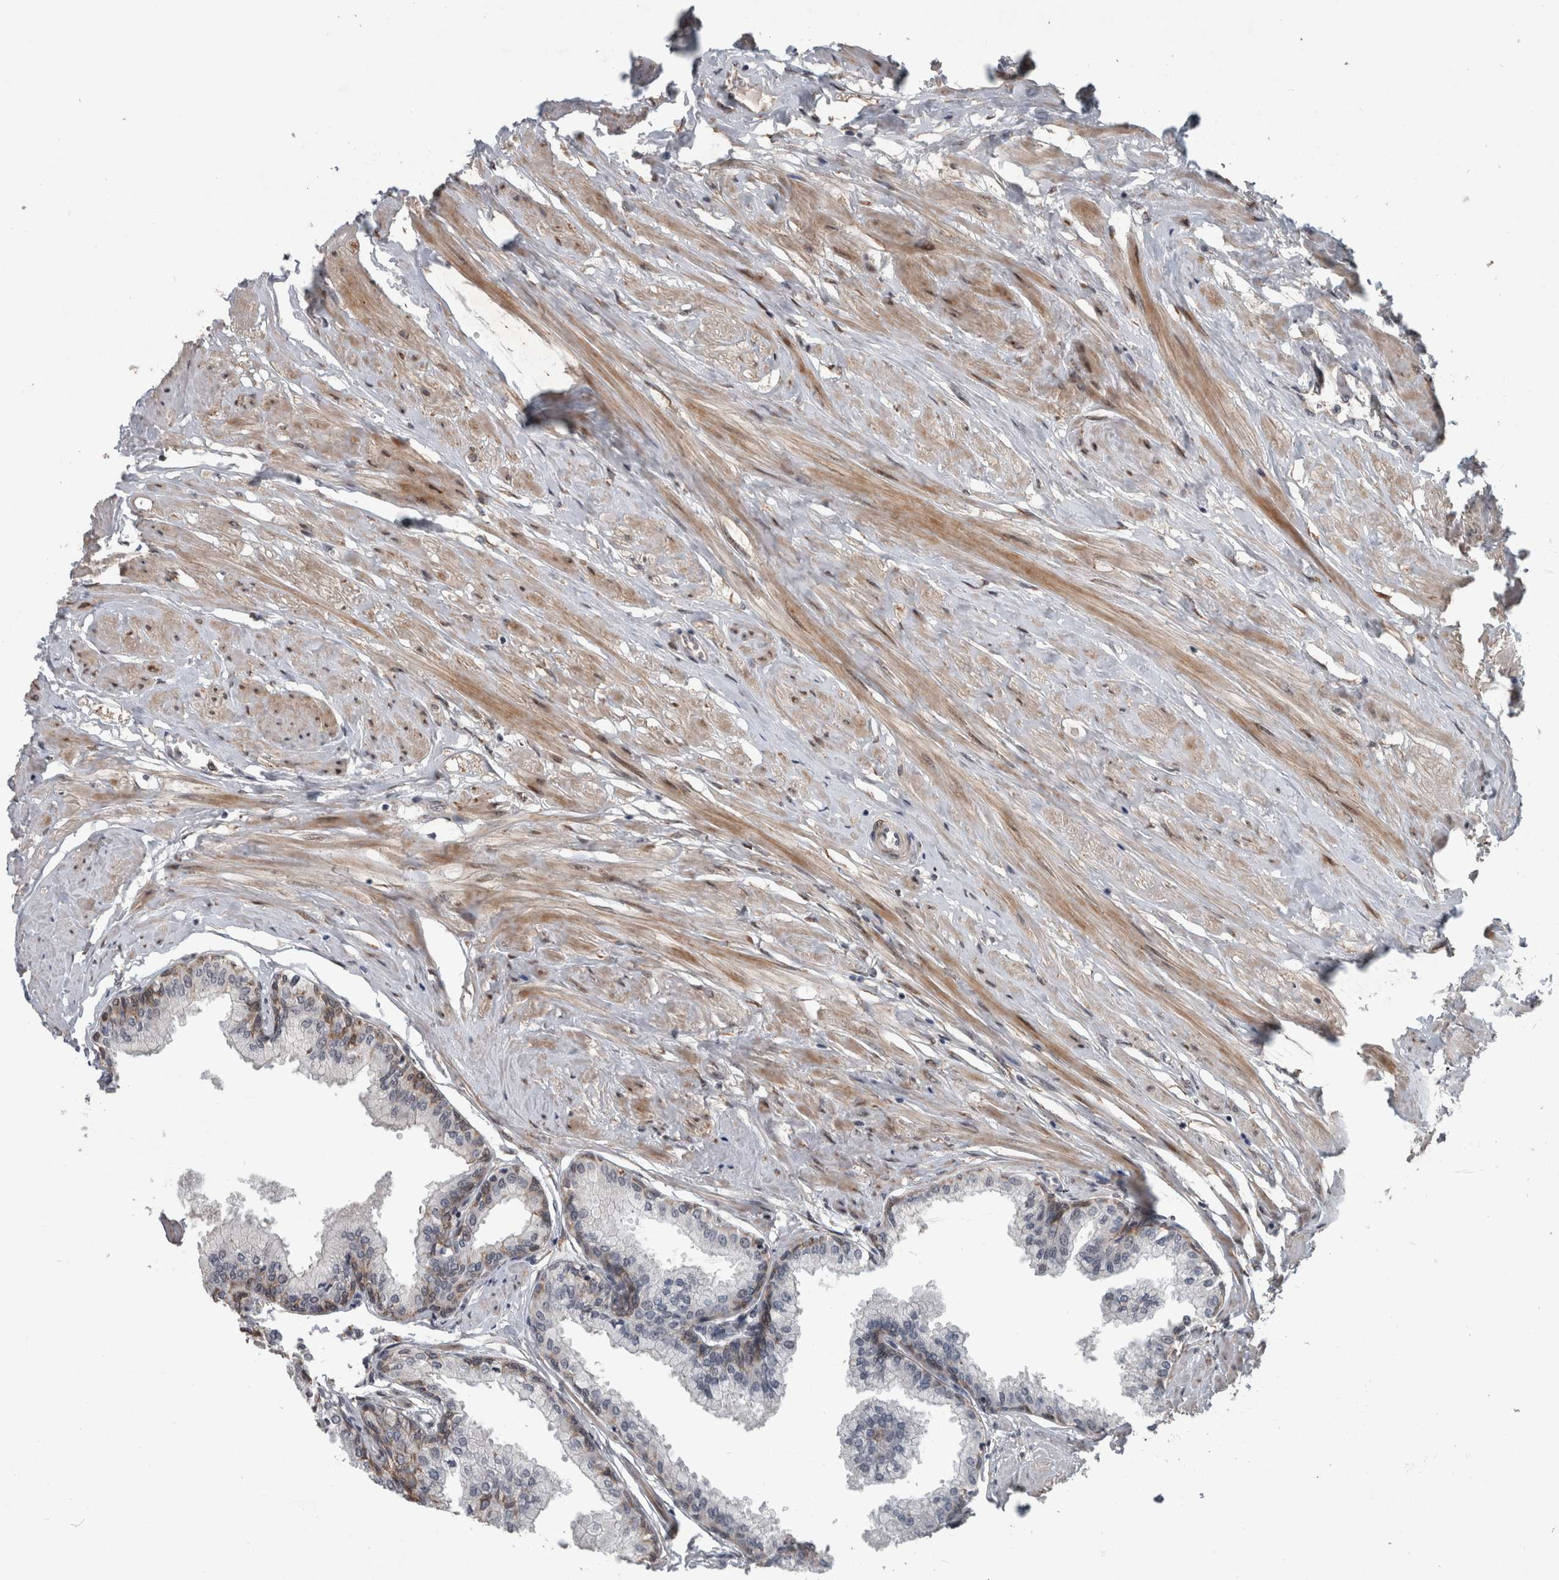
{"staining": {"intensity": "moderate", "quantity": "<25%", "location": "cytoplasmic/membranous"}, "tissue": "seminal vesicle", "cell_type": "Glandular cells", "image_type": "normal", "snomed": [{"axis": "morphology", "description": "Normal tissue, NOS"}, {"axis": "topography", "description": "Prostate"}, {"axis": "topography", "description": "Seminal veicle"}], "caption": "An image of human seminal vesicle stained for a protein displays moderate cytoplasmic/membranous brown staining in glandular cells. The staining is performed using DAB (3,3'-diaminobenzidine) brown chromogen to label protein expression. The nuclei are counter-stained blue using hematoxylin.", "gene": "GIMAP6", "patient": {"sex": "male", "age": 60}}